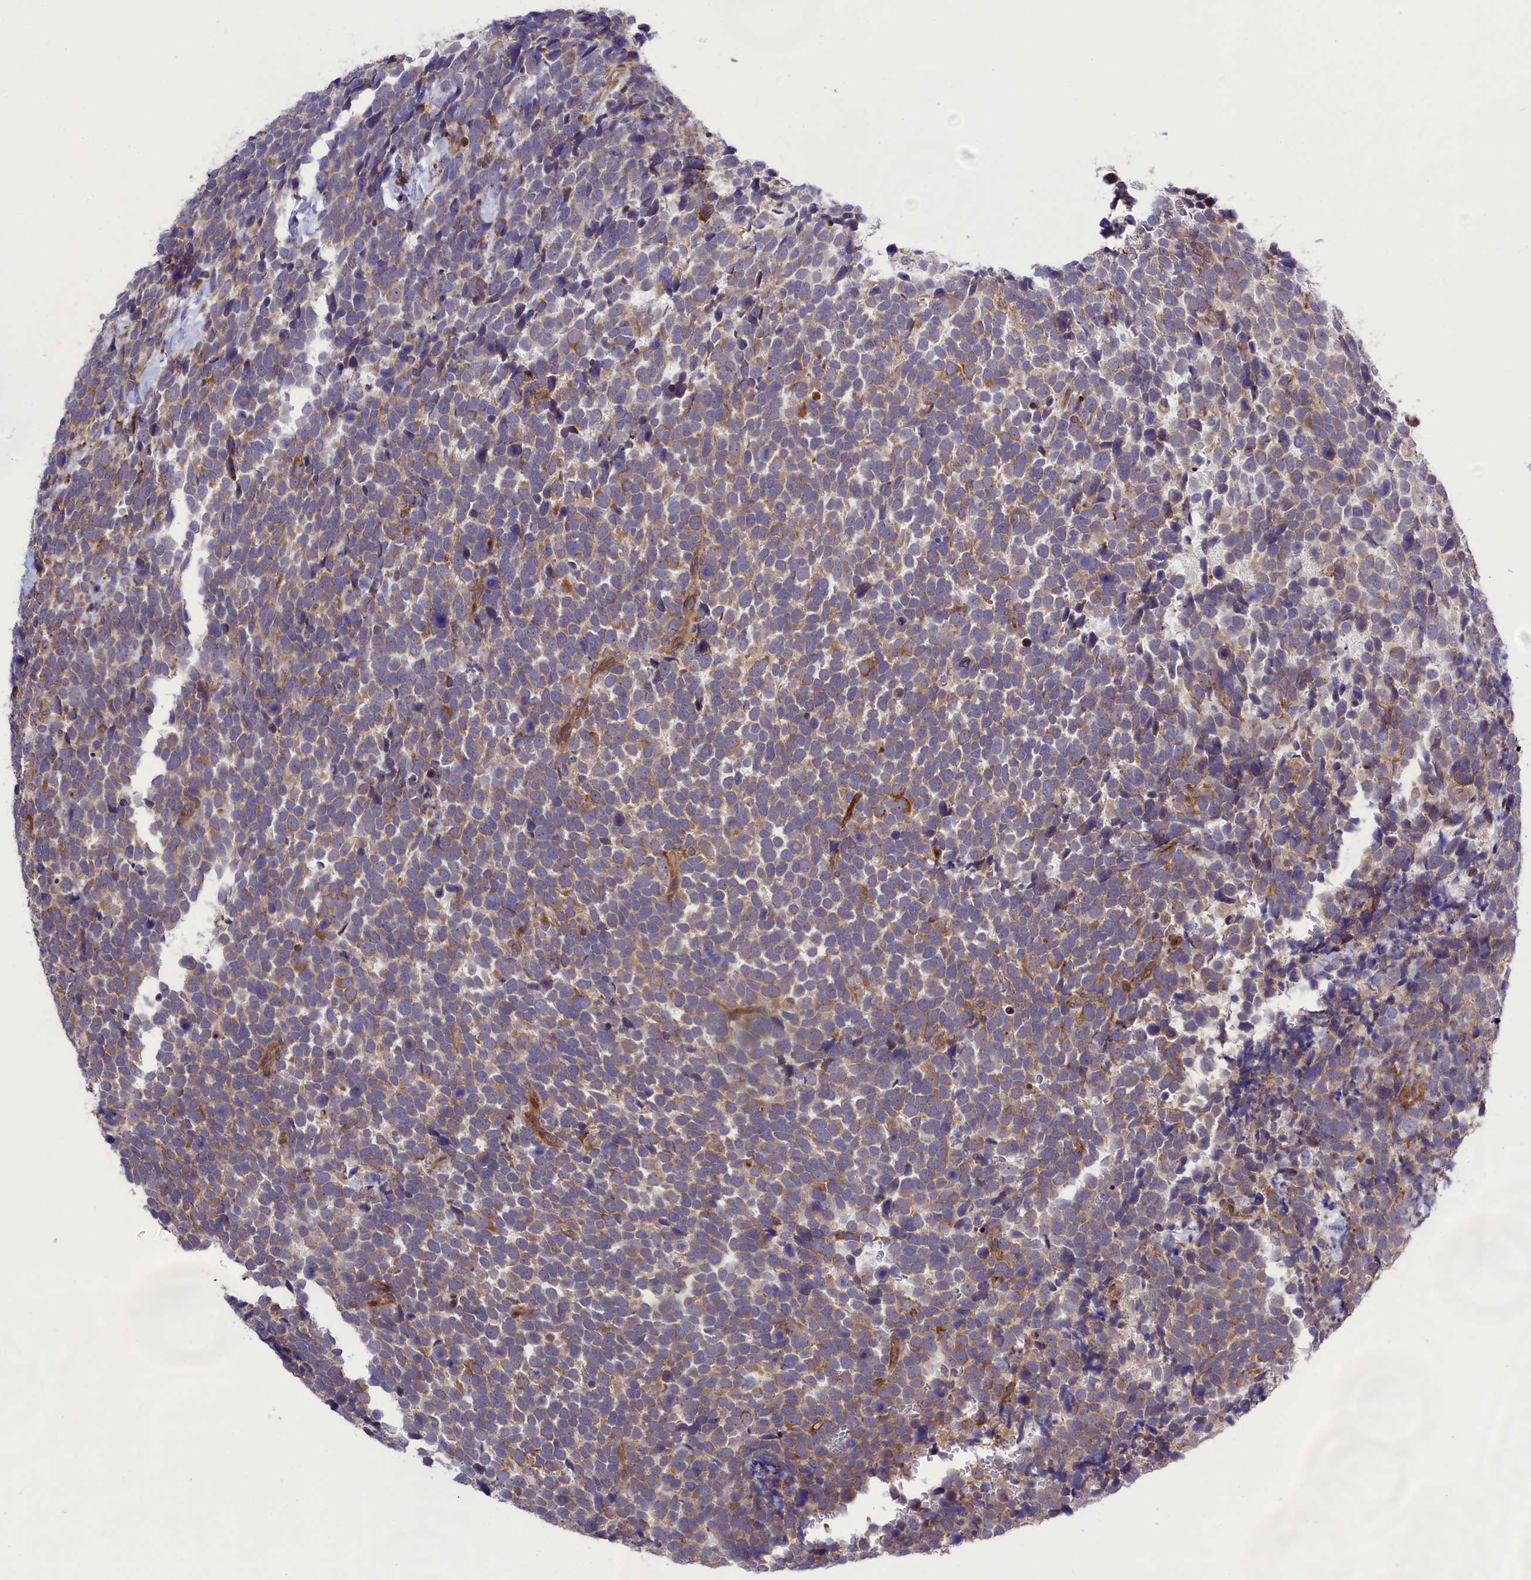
{"staining": {"intensity": "moderate", "quantity": "<25%", "location": "cytoplasmic/membranous"}, "tissue": "urothelial cancer", "cell_type": "Tumor cells", "image_type": "cancer", "snomed": [{"axis": "morphology", "description": "Urothelial carcinoma, High grade"}, {"axis": "topography", "description": "Urinary bladder"}], "caption": "Immunohistochemical staining of human urothelial cancer displays moderate cytoplasmic/membranous protein positivity in about <25% of tumor cells.", "gene": "DDX60L", "patient": {"sex": "female", "age": 82}}